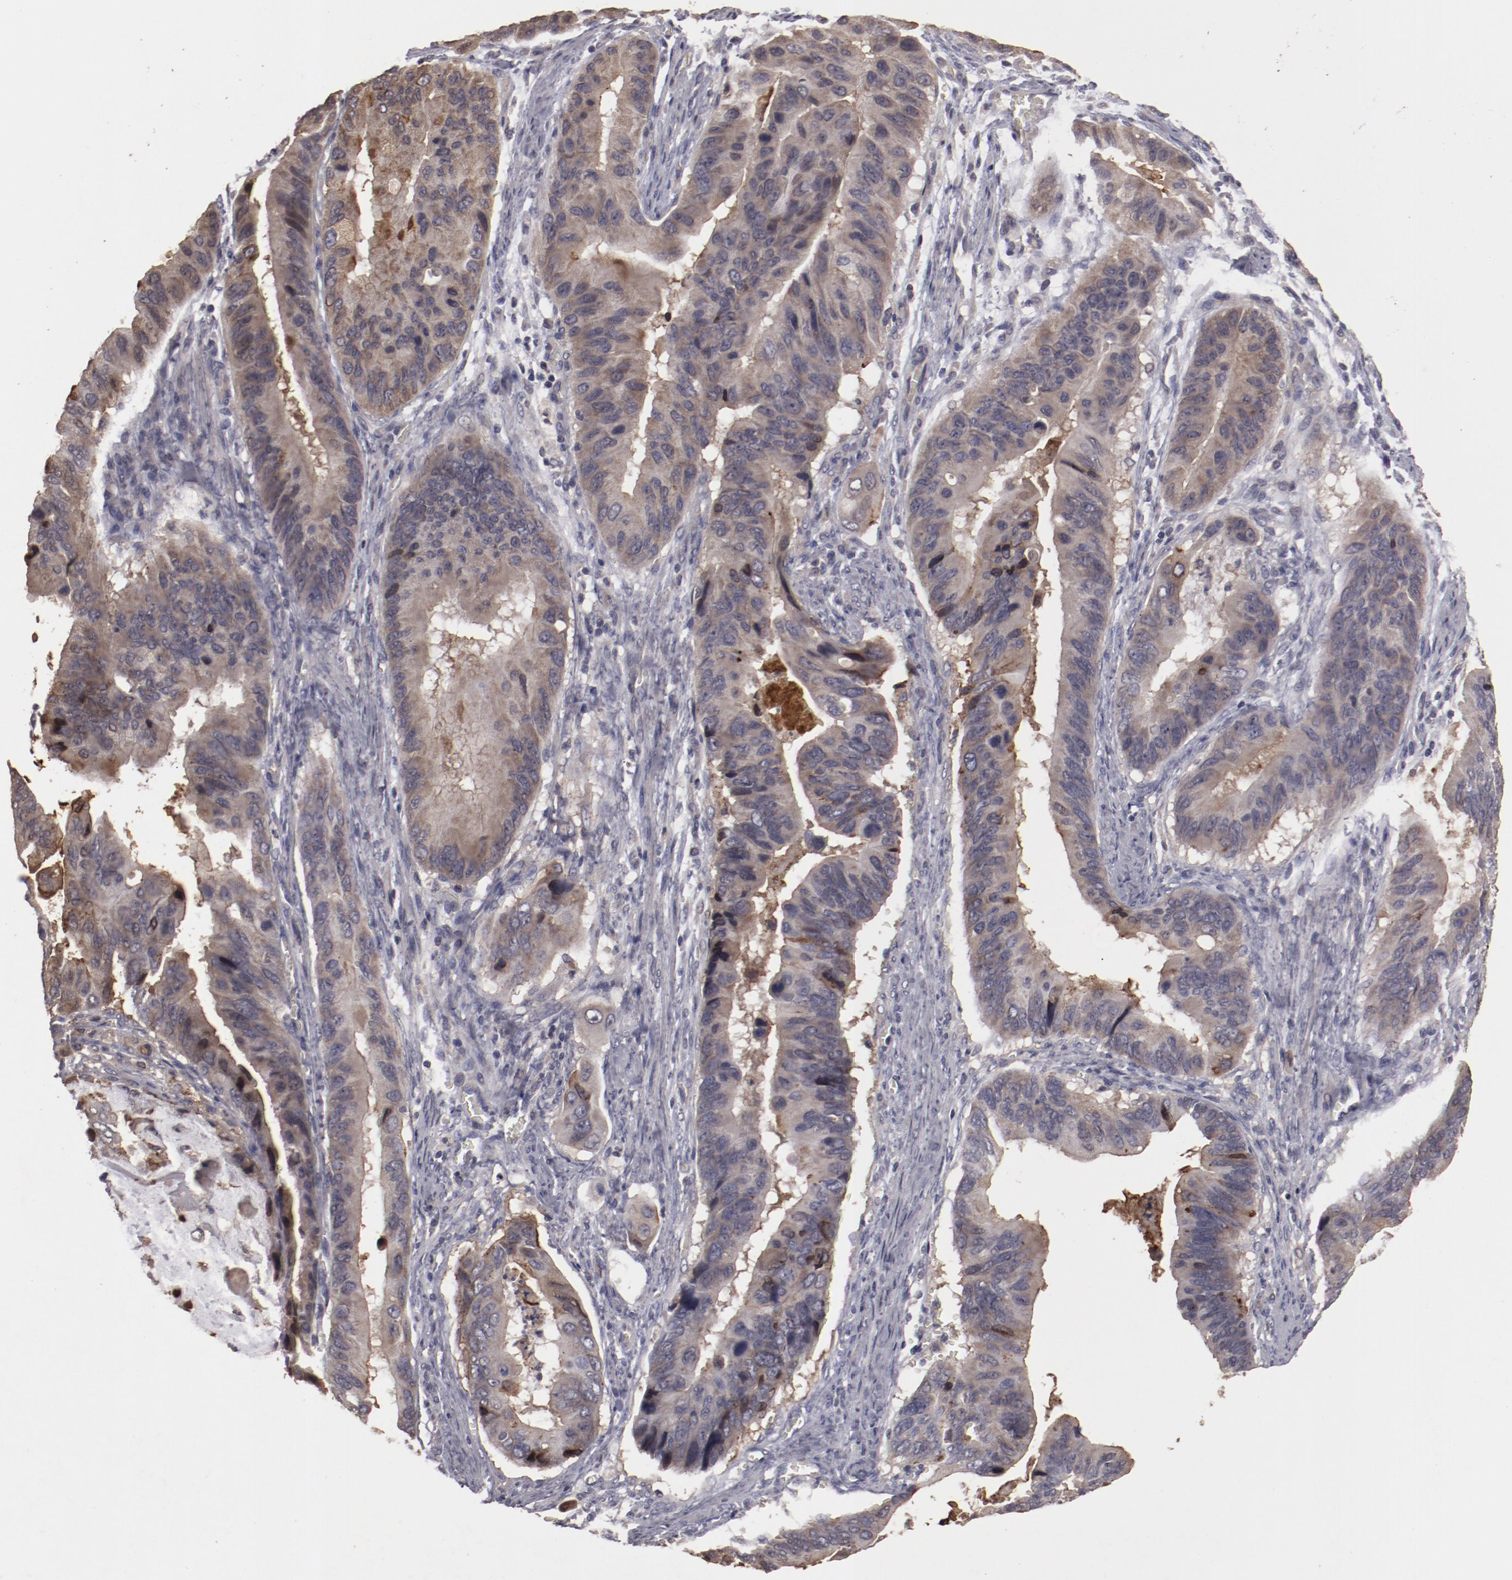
{"staining": {"intensity": "moderate", "quantity": ">75%", "location": "cytoplasmic/membranous"}, "tissue": "stomach cancer", "cell_type": "Tumor cells", "image_type": "cancer", "snomed": [{"axis": "morphology", "description": "Adenocarcinoma, NOS"}, {"axis": "topography", "description": "Stomach, upper"}], "caption": "This micrograph displays stomach adenocarcinoma stained with IHC to label a protein in brown. The cytoplasmic/membranous of tumor cells show moderate positivity for the protein. Nuclei are counter-stained blue.", "gene": "LRRC75B", "patient": {"sex": "male", "age": 80}}